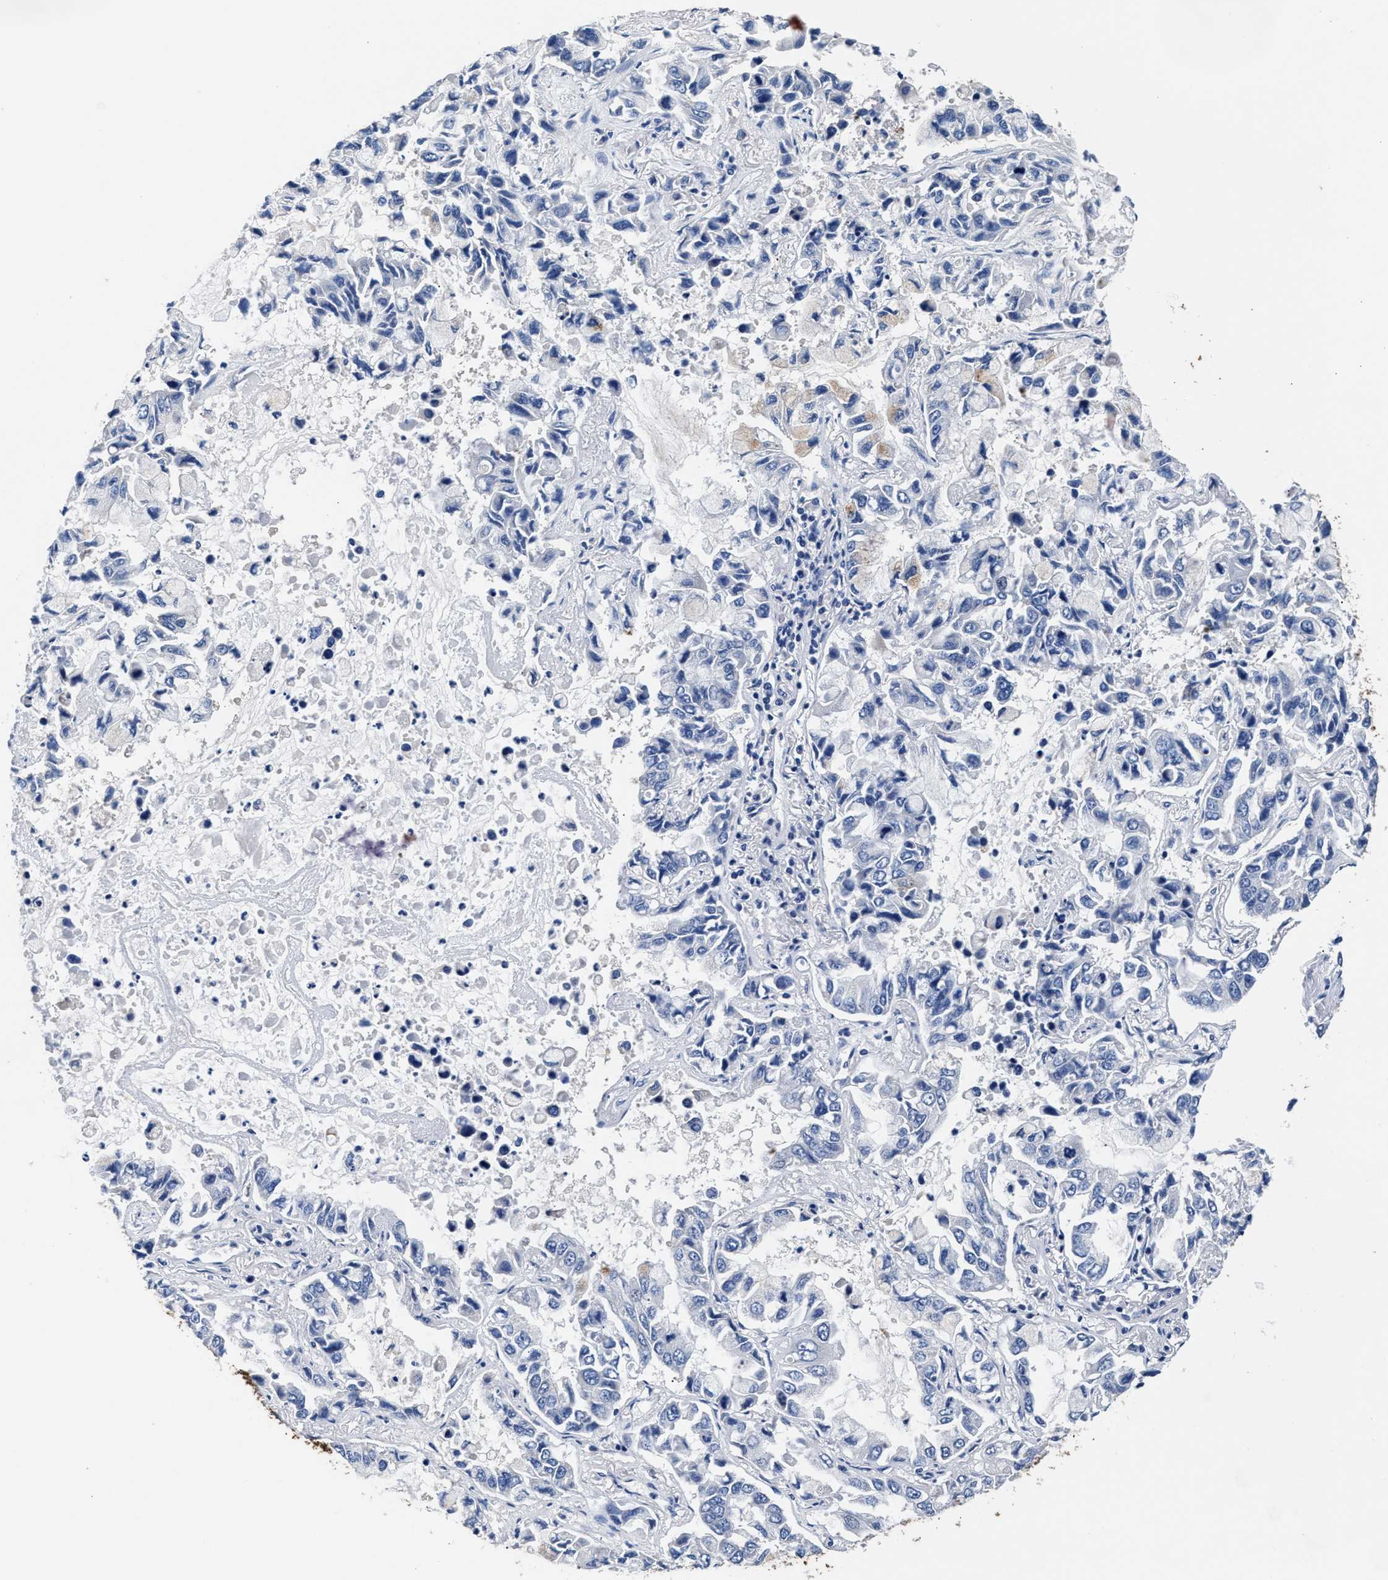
{"staining": {"intensity": "negative", "quantity": "none", "location": "none"}, "tissue": "lung cancer", "cell_type": "Tumor cells", "image_type": "cancer", "snomed": [{"axis": "morphology", "description": "Adenocarcinoma, NOS"}, {"axis": "topography", "description": "Lung"}], "caption": "A histopathology image of human lung adenocarcinoma is negative for staining in tumor cells.", "gene": "GSTM1", "patient": {"sex": "male", "age": 64}}